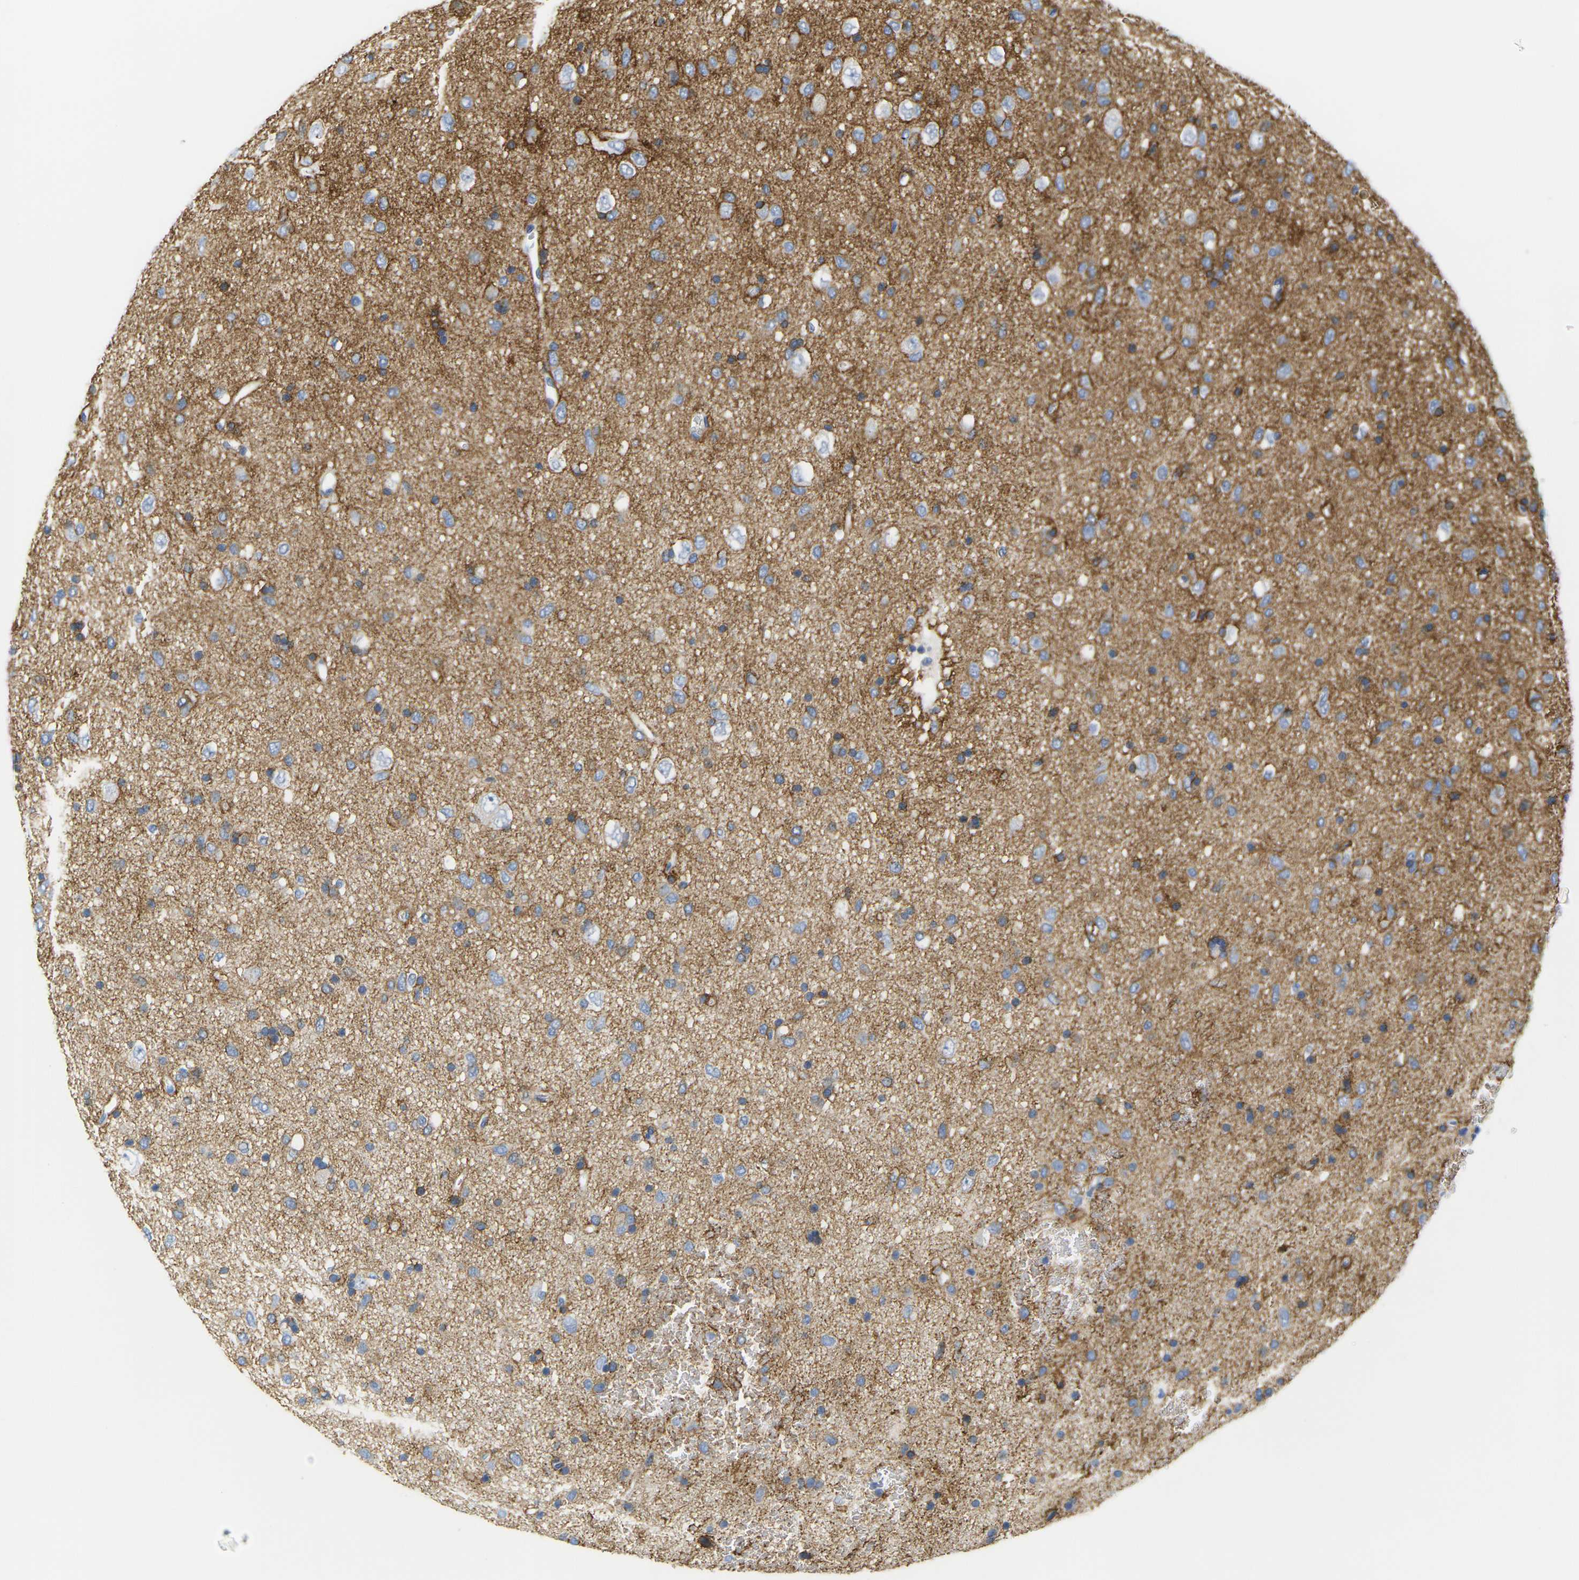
{"staining": {"intensity": "strong", "quantity": "<25%", "location": "cytoplasmic/membranous"}, "tissue": "glioma", "cell_type": "Tumor cells", "image_type": "cancer", "snomed": [{"axis": "morphology", "description": "Glioma, malignant, Low grade"}, {"axis": "topography", "description": "Brain"}], "caption": "A medium amount of strong cytoplasmic/membranous staining is present in about <25% of tumor cells in glioma tissue. The staining is performed using DAB brown chromogen to label protein expression. The nuclei are counter-stained blue using hematoxylin.", "gene": "OTOF", "patient": {"sex": "male", "age": 77}}